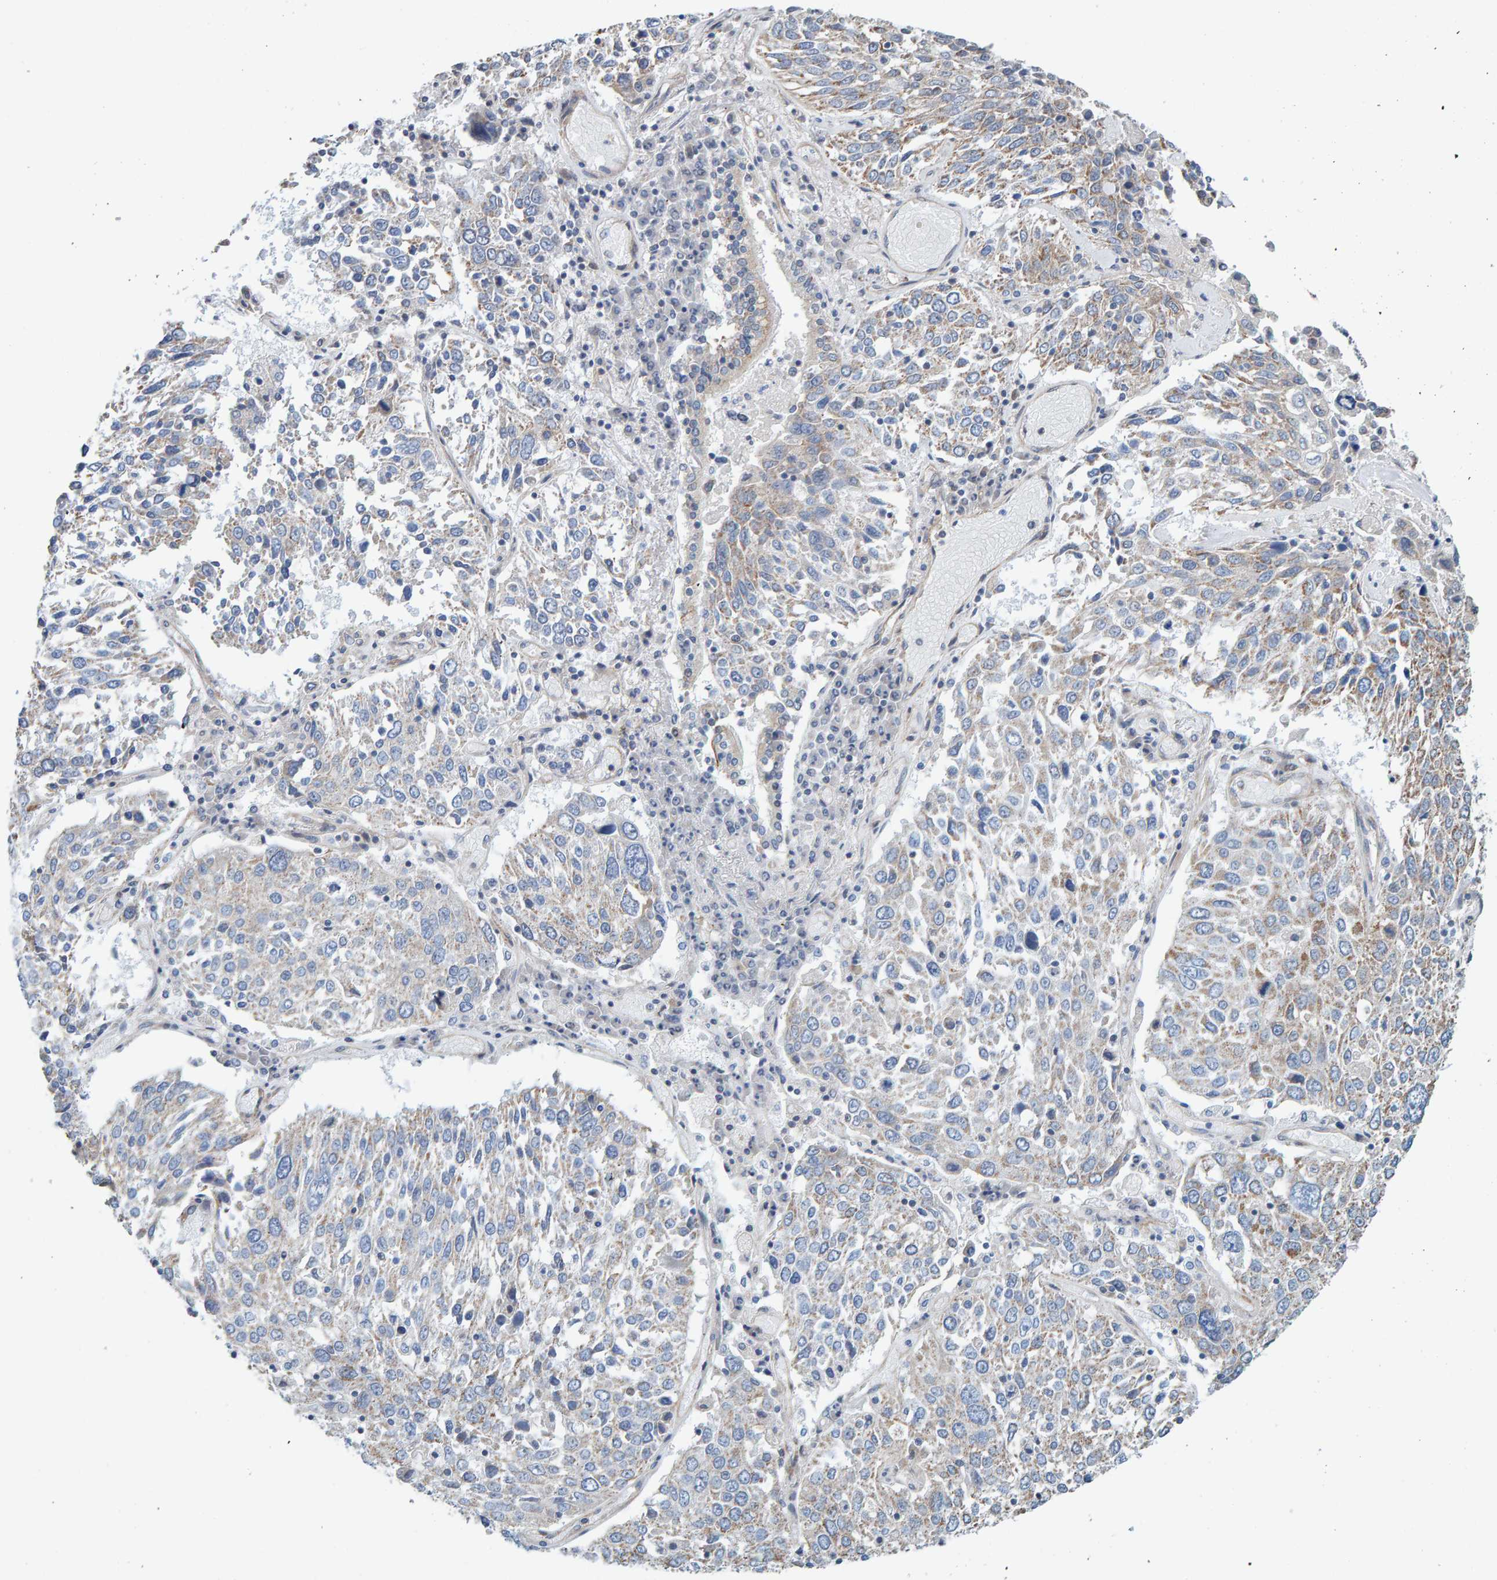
{"staining": {"intensity": "moderate", "quantity": "<25%", "location": "cytoplasmic/membranous"}, "tissue": "lung cancer", "cell_type": "Tumor cells", "image_type": "cancer", "snomed": [{"axis": "morphology", "description": "Squamous cell carcinoma, NOS"}, {"axis": "topography", "description": "Lung"}], "caption": "Immunohistochemical staining of lung squamous cell carcinoma shows low levels of moderate cytoplasmic/membranous protein staining in about <25% of tumor cells. The protein is shown in brown color, while the nuclei are stained blue.", "gene": "RGP1", "patient": {"sex": "male", "age": 65}}